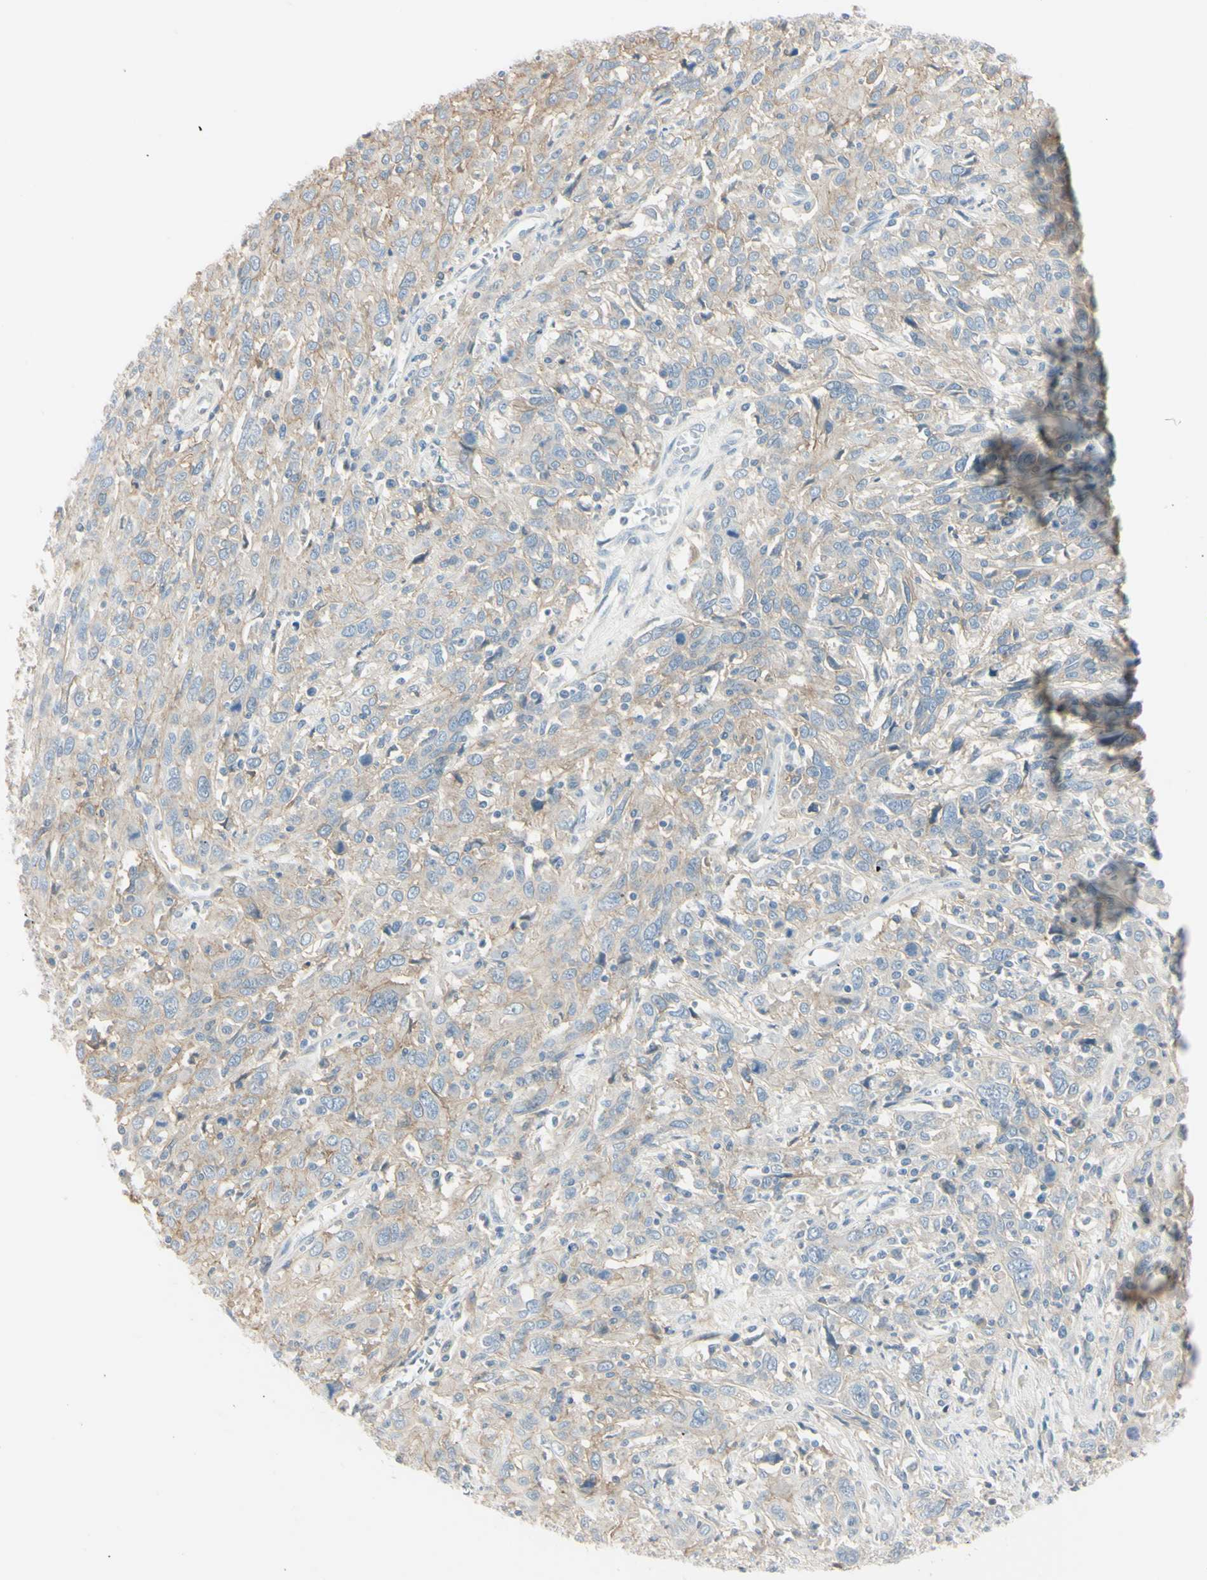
{"staining": {"intensity": "weak", "quantity": ">75%", "location": "cytoplasmic/membranous"}, "tissue": "cervical cancer", "cell_type": "Tumor cells", "image_type": "cancer", "snomed": [{"axis": "morphology", "description": "Squamous cell carcinoma, NOS"}, {"axis": "topography", "description": "Cervix"}], "caption": "Human cervical squamous cell carcinoma stained with a protein marker shows weak staining in tumor cells.", "gene": "ASB9", "patient": {"sex": "female", "age": 46}}